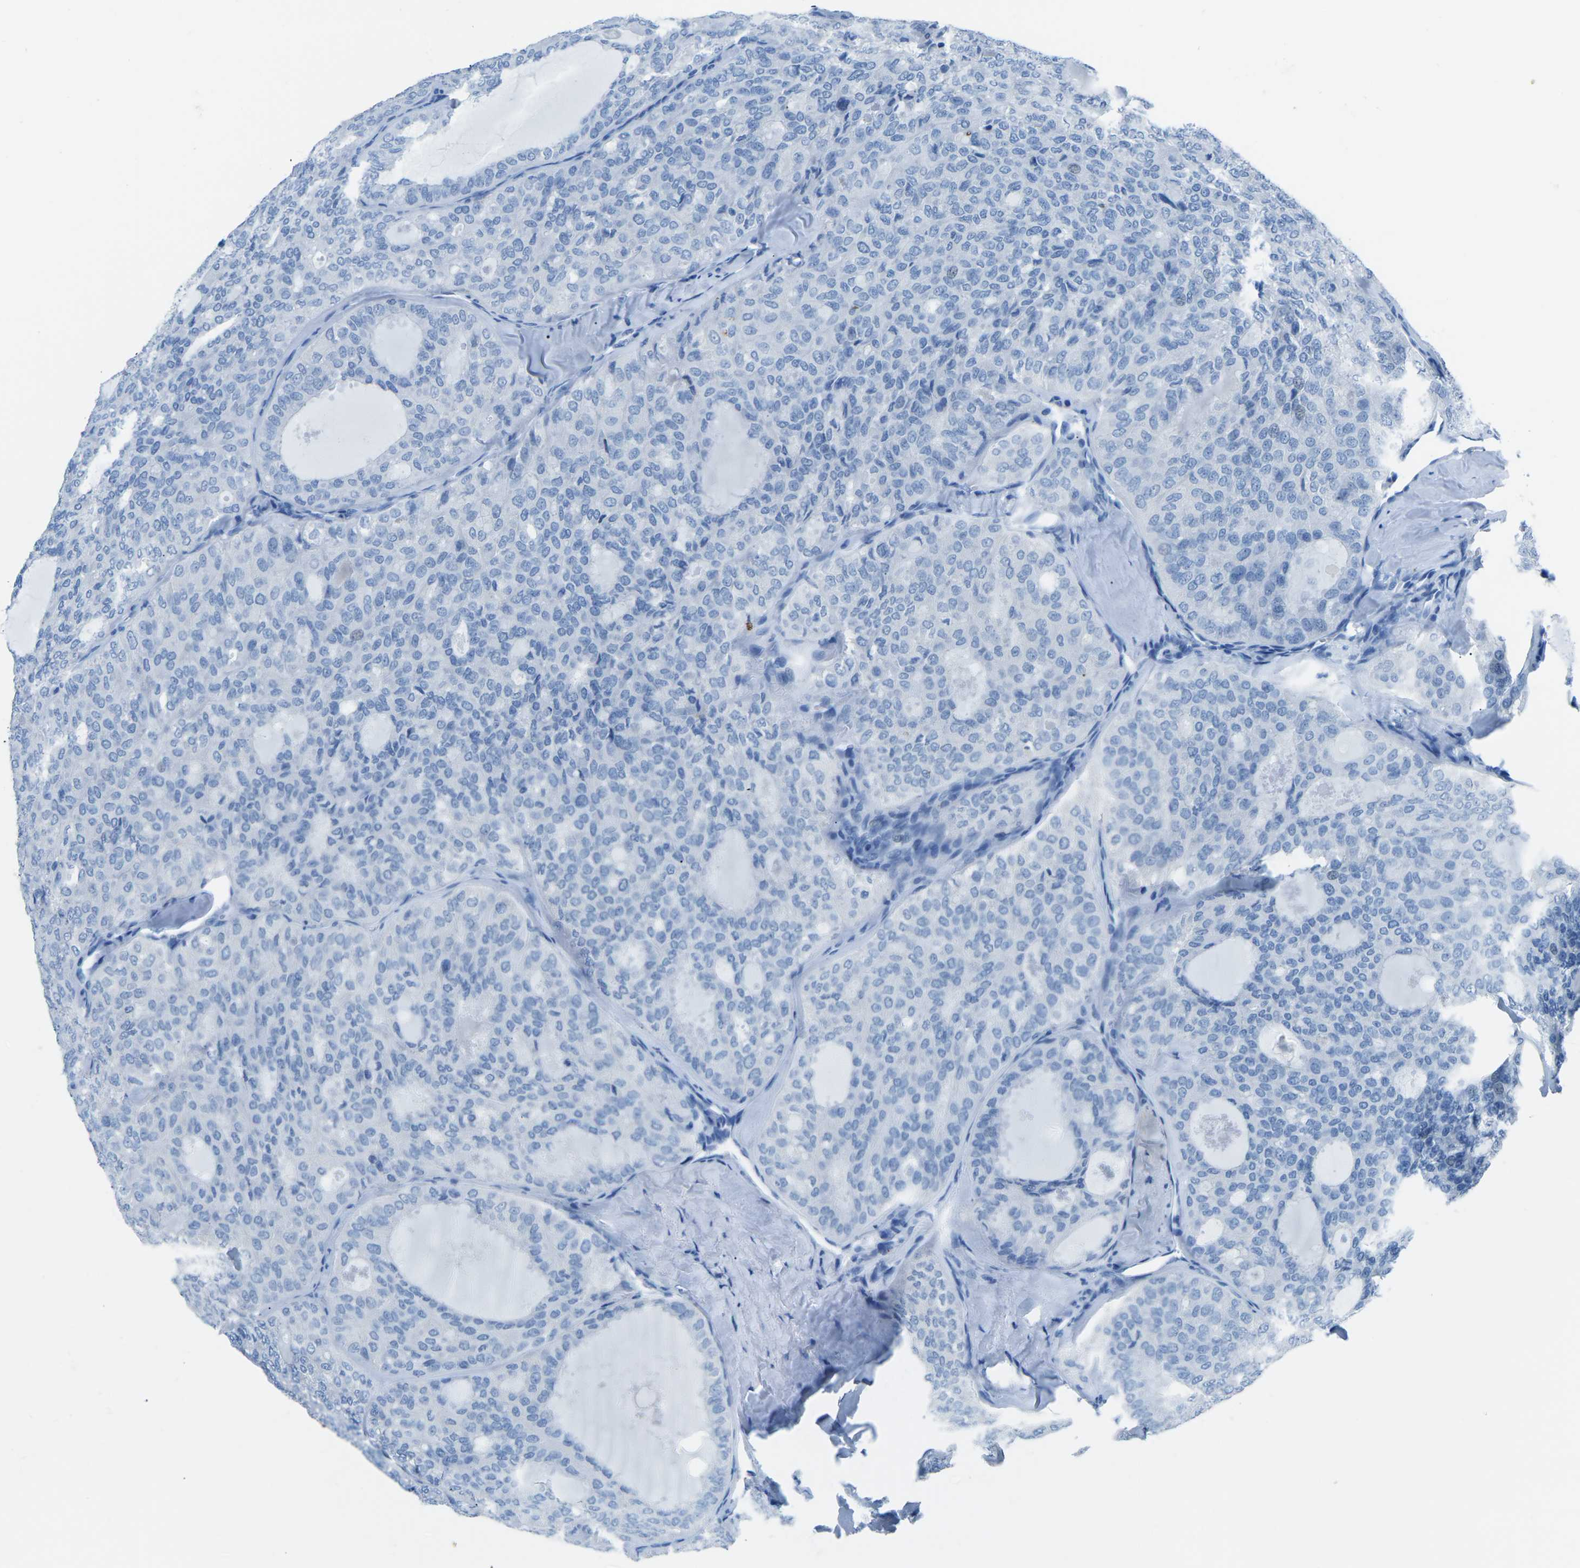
{"staining": {"intensity": "negative", "quantity": "none", "location": "none"}, "tissue": "thyroid cancer", "cell_type": "Tumor cells", "image_type": "cancer", "snomed": [{"axis": "morphology", "description": "Follicular adenoma carcinoma, NOS"}, {"axis": "topography", "description": "Thyroid gland"}], "caption": "Protein analysis of thyroid follicular adenoma carcinoma displays no significant expression in tumor cells.", "gene": "MYH8", "patient": {"sex": "male", "age": 75}}